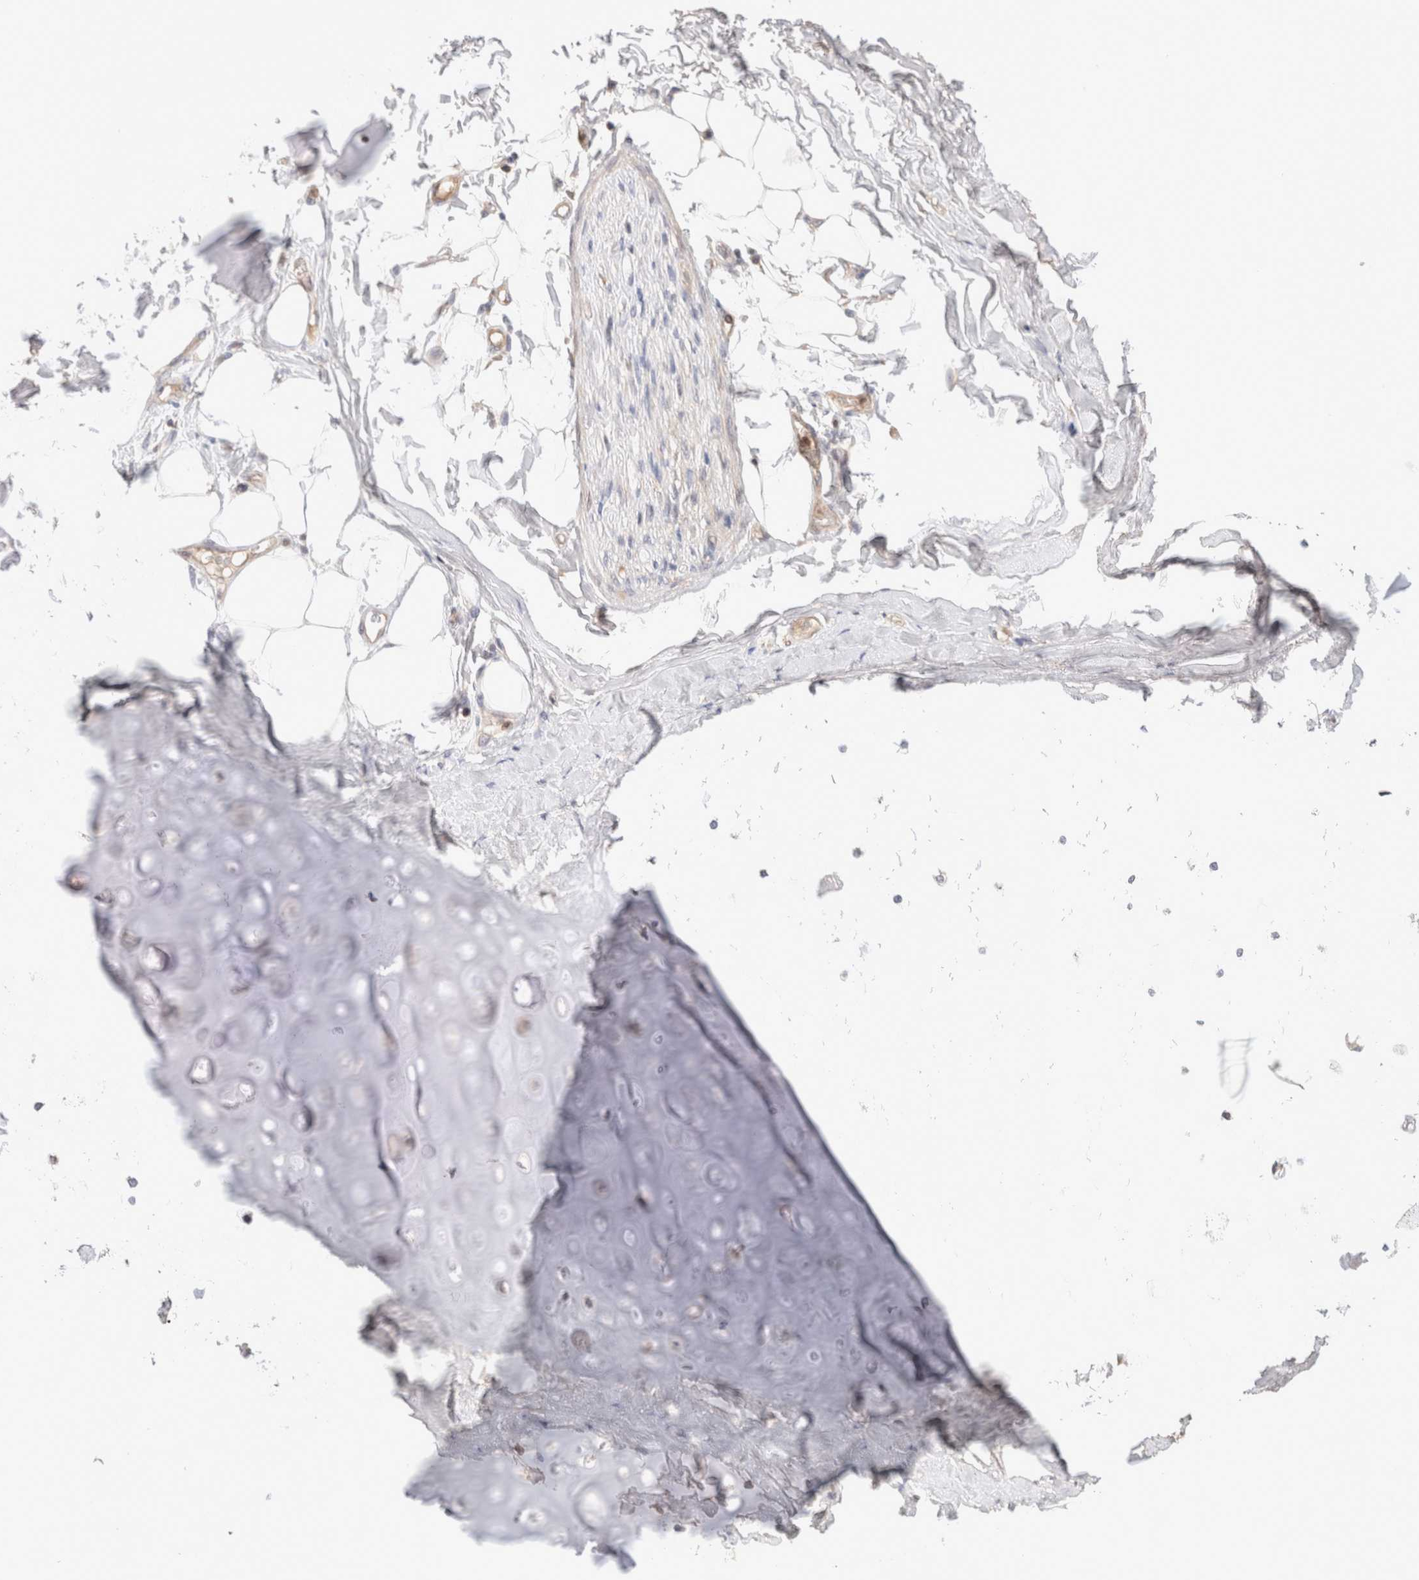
{"staining": {"intensity": "negative", "quantity": "none", "location": "none"}, "tissue": "adipose tissue", "cell_type": "Adipocytes", "image_type": "normal", "snomed": [{"axis": "morphology", "description": "Normal tissue, NOS"}, {"axis": "topography", "description": "Cartilage tissue"}, {"axis": "topography", "description": "Bronchus"}], "caption": "Adipocytes are negative for brown protein staining in normal adipose tissue. (IHC, brightfield microscopy, high magnification).", "gene": "SIKE1", "patient": {"sex": "female", "age": 73}}